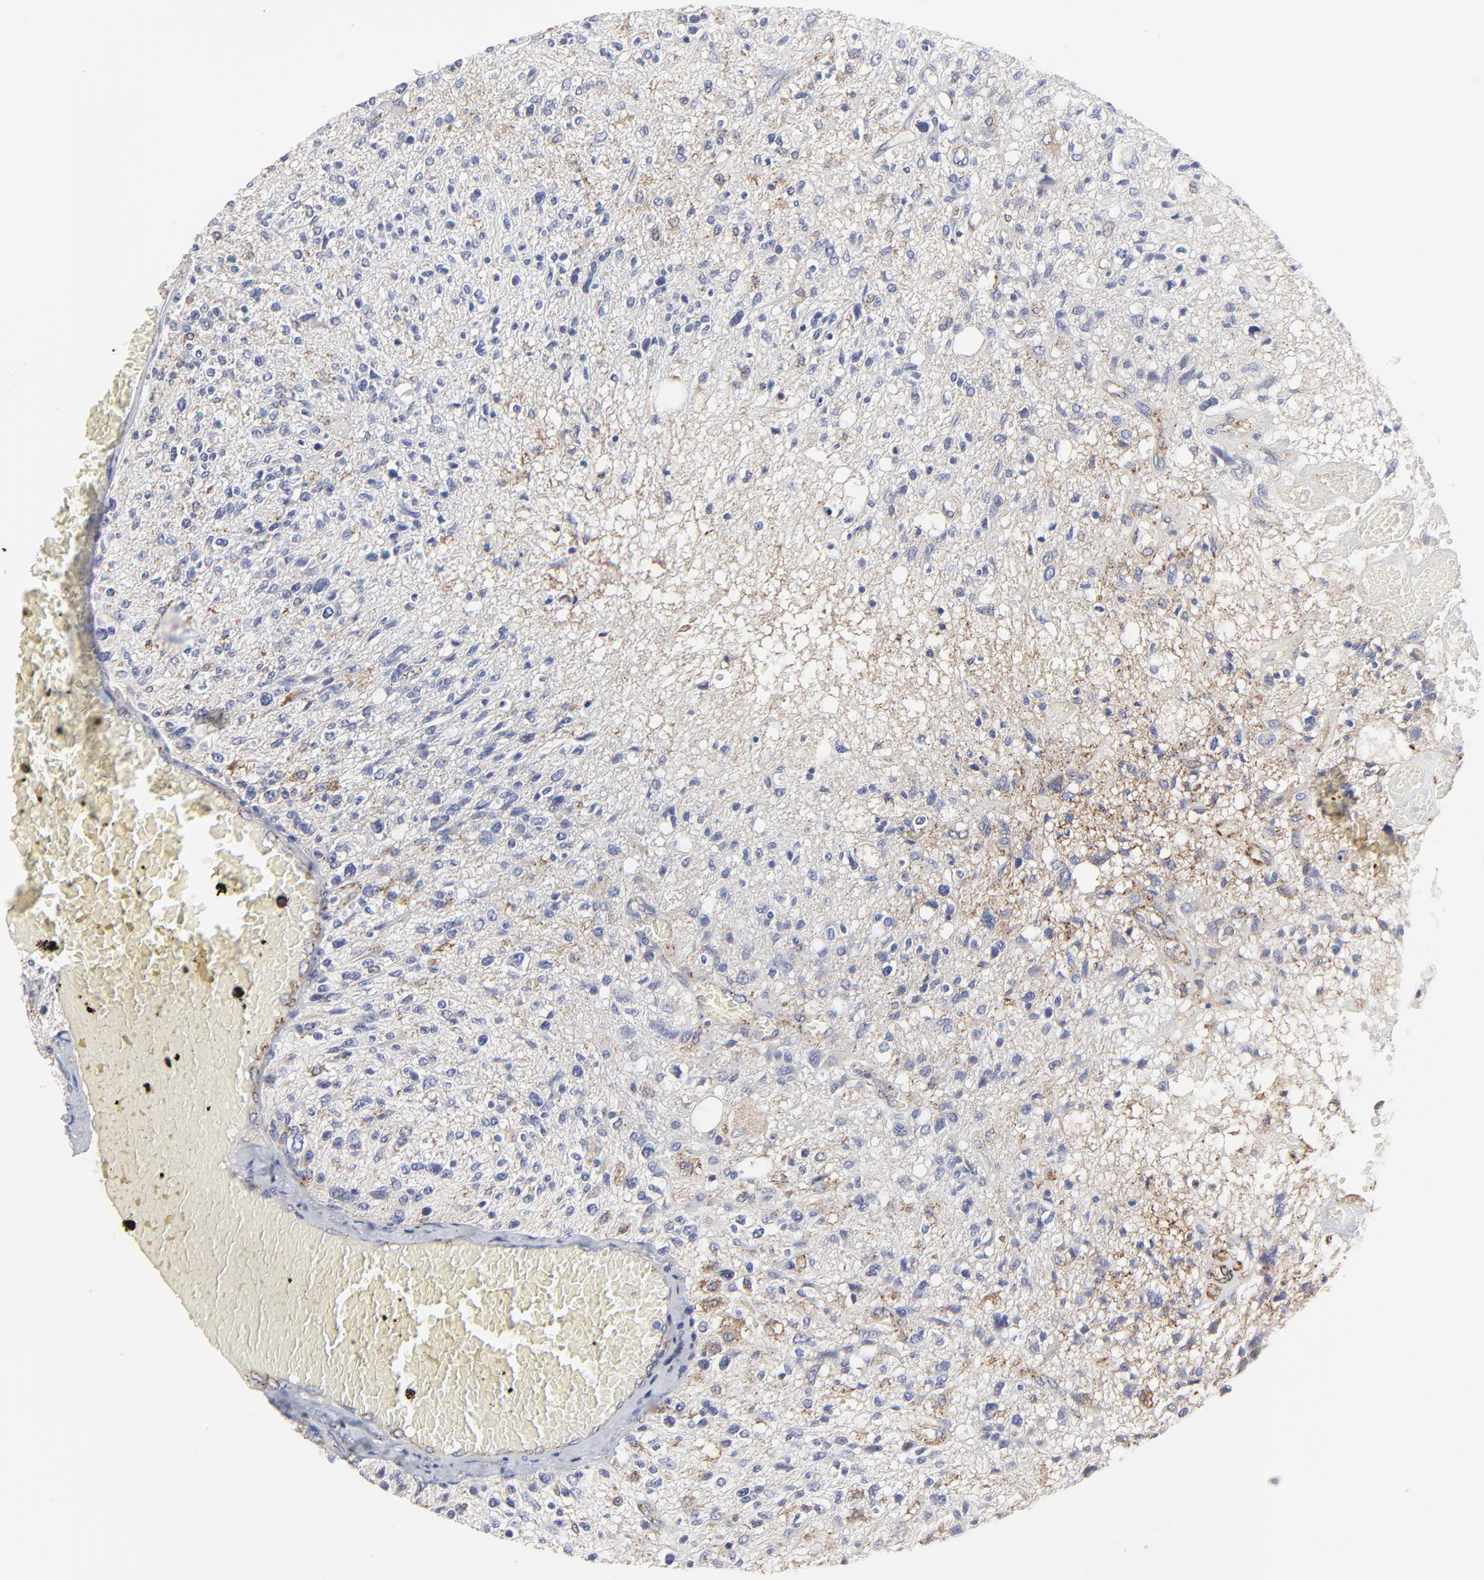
{"staining": {"intensity": "moderate", "quantity": "<25%", "location": "cytoplasmic/membranous"}, "tissue": "glioma", "cell_type": "Tumor cells", "image_type": "cancer", "snomed": [{"axis": "morphology", "description": "Glioma, malignant, High grade"}, {"axis": "topography", "description": "Cerebral cortex"}], "caption": "Brown immunohistochemical staining in malignant glioma (high-grade) demonstrates moderate cytoplasmic/membranous staining in about <25% of tumor cells.", "gene": "TRIM22", "patient": {"sex": "male", "age": 76}}